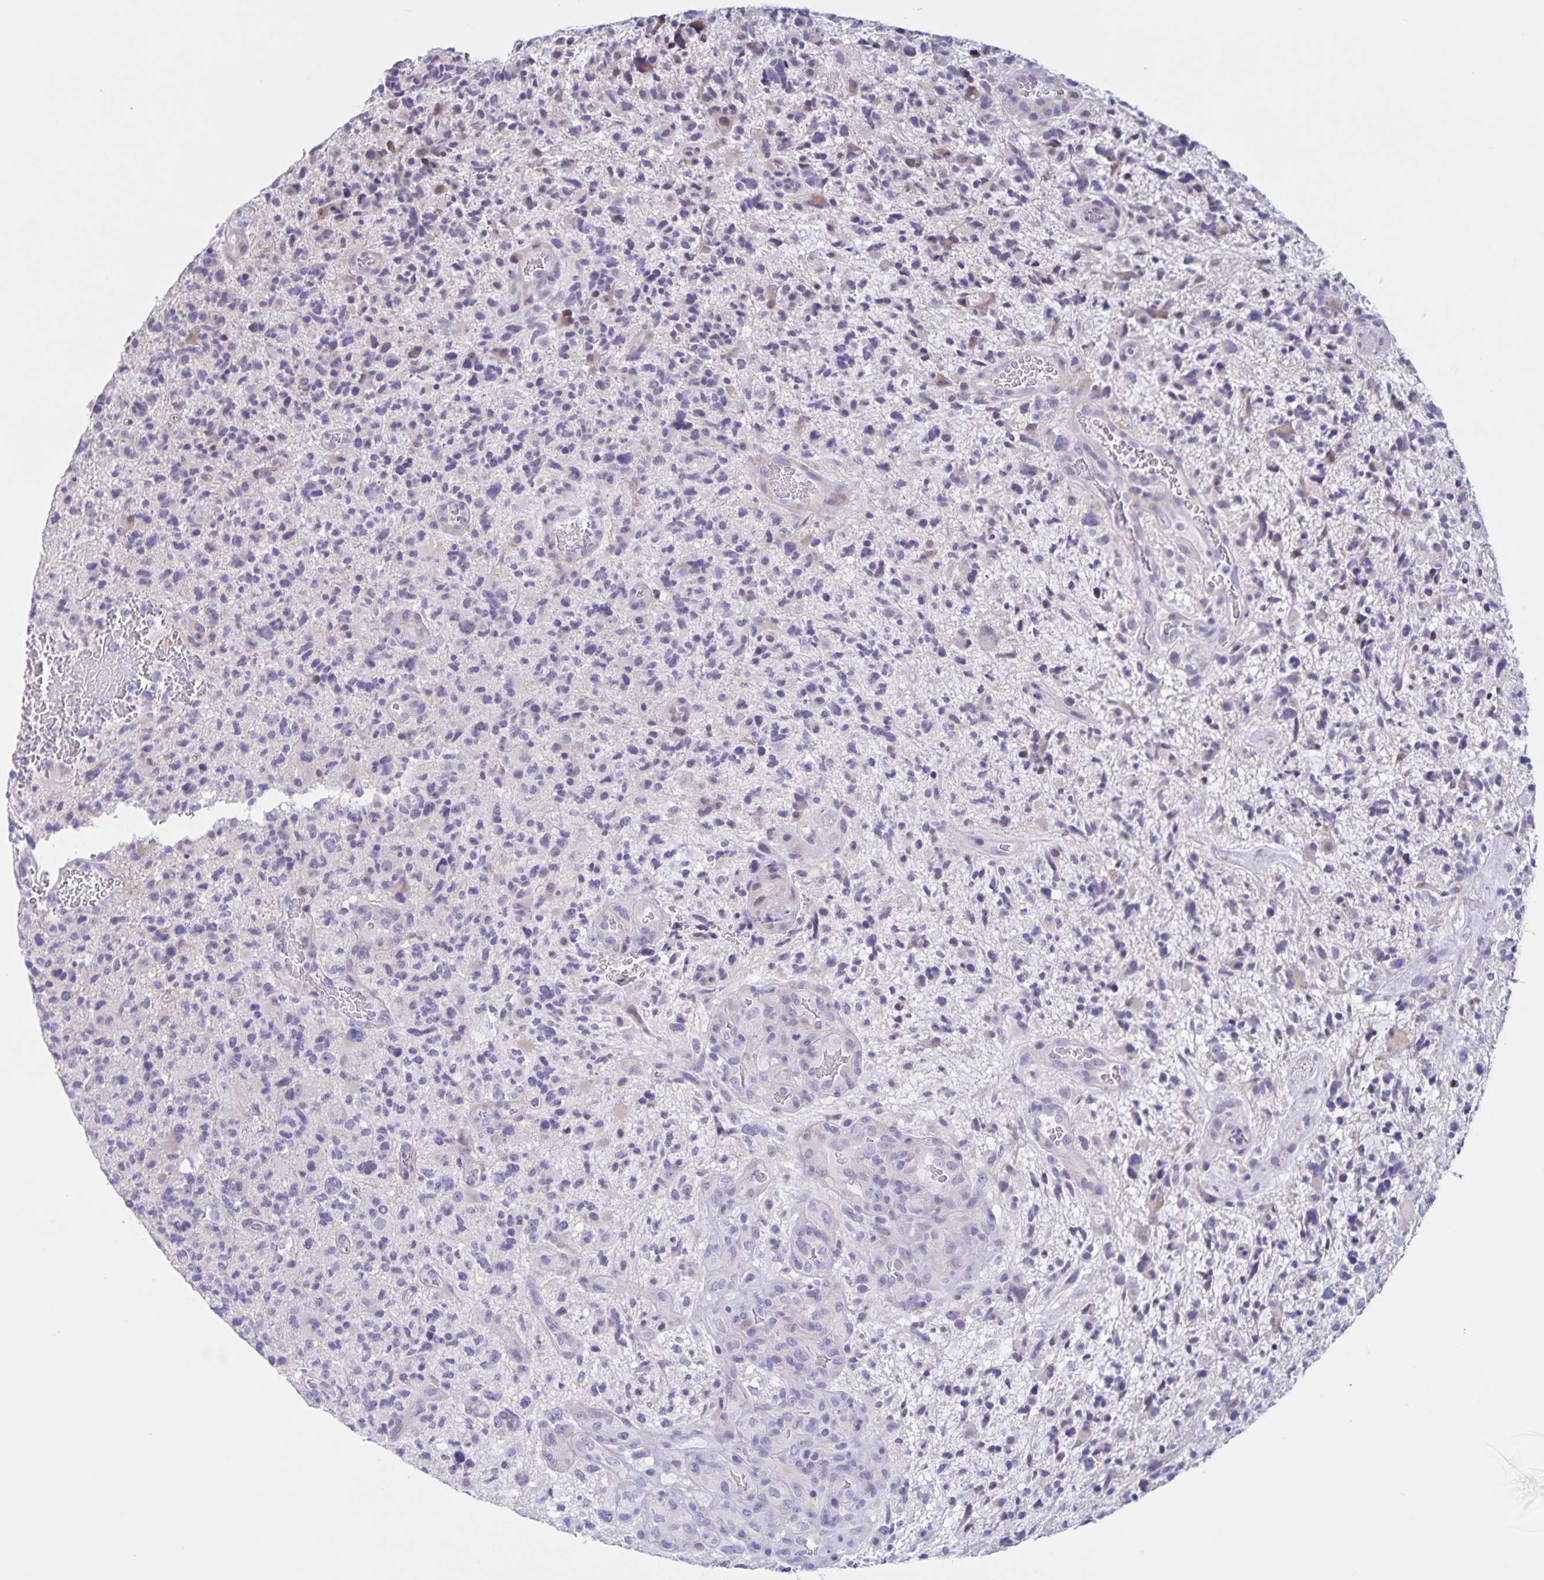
{"staining": {"intensity": "negative", "quantity": "none", "location": "none"}, "tissue": "glioma", "cell_type": "Tumor cells", "image_type": "cancer", "snomed": [{"axis": "morphology", "description": "Glioma, malignant, High grade"}, {"axis": "topography", "description": "Brain"}], "caption": "Immunohistochemistry (IHC) photomicrograph of neoplastic tissue: human malignant glioma (high-grade) stained with DAB (3,3'-diaminobenzidine) shows no significant protein positivity in tumor cells. Brightfield microscopy of immunohistochemistry (IHC) stained with DAB (3,3'-diaminobenzidine) (brown) and hematoxylin (blue), captured at high magnification.", "gene": "DMGDH", "patient": {"sex": "female", "age": 71}}